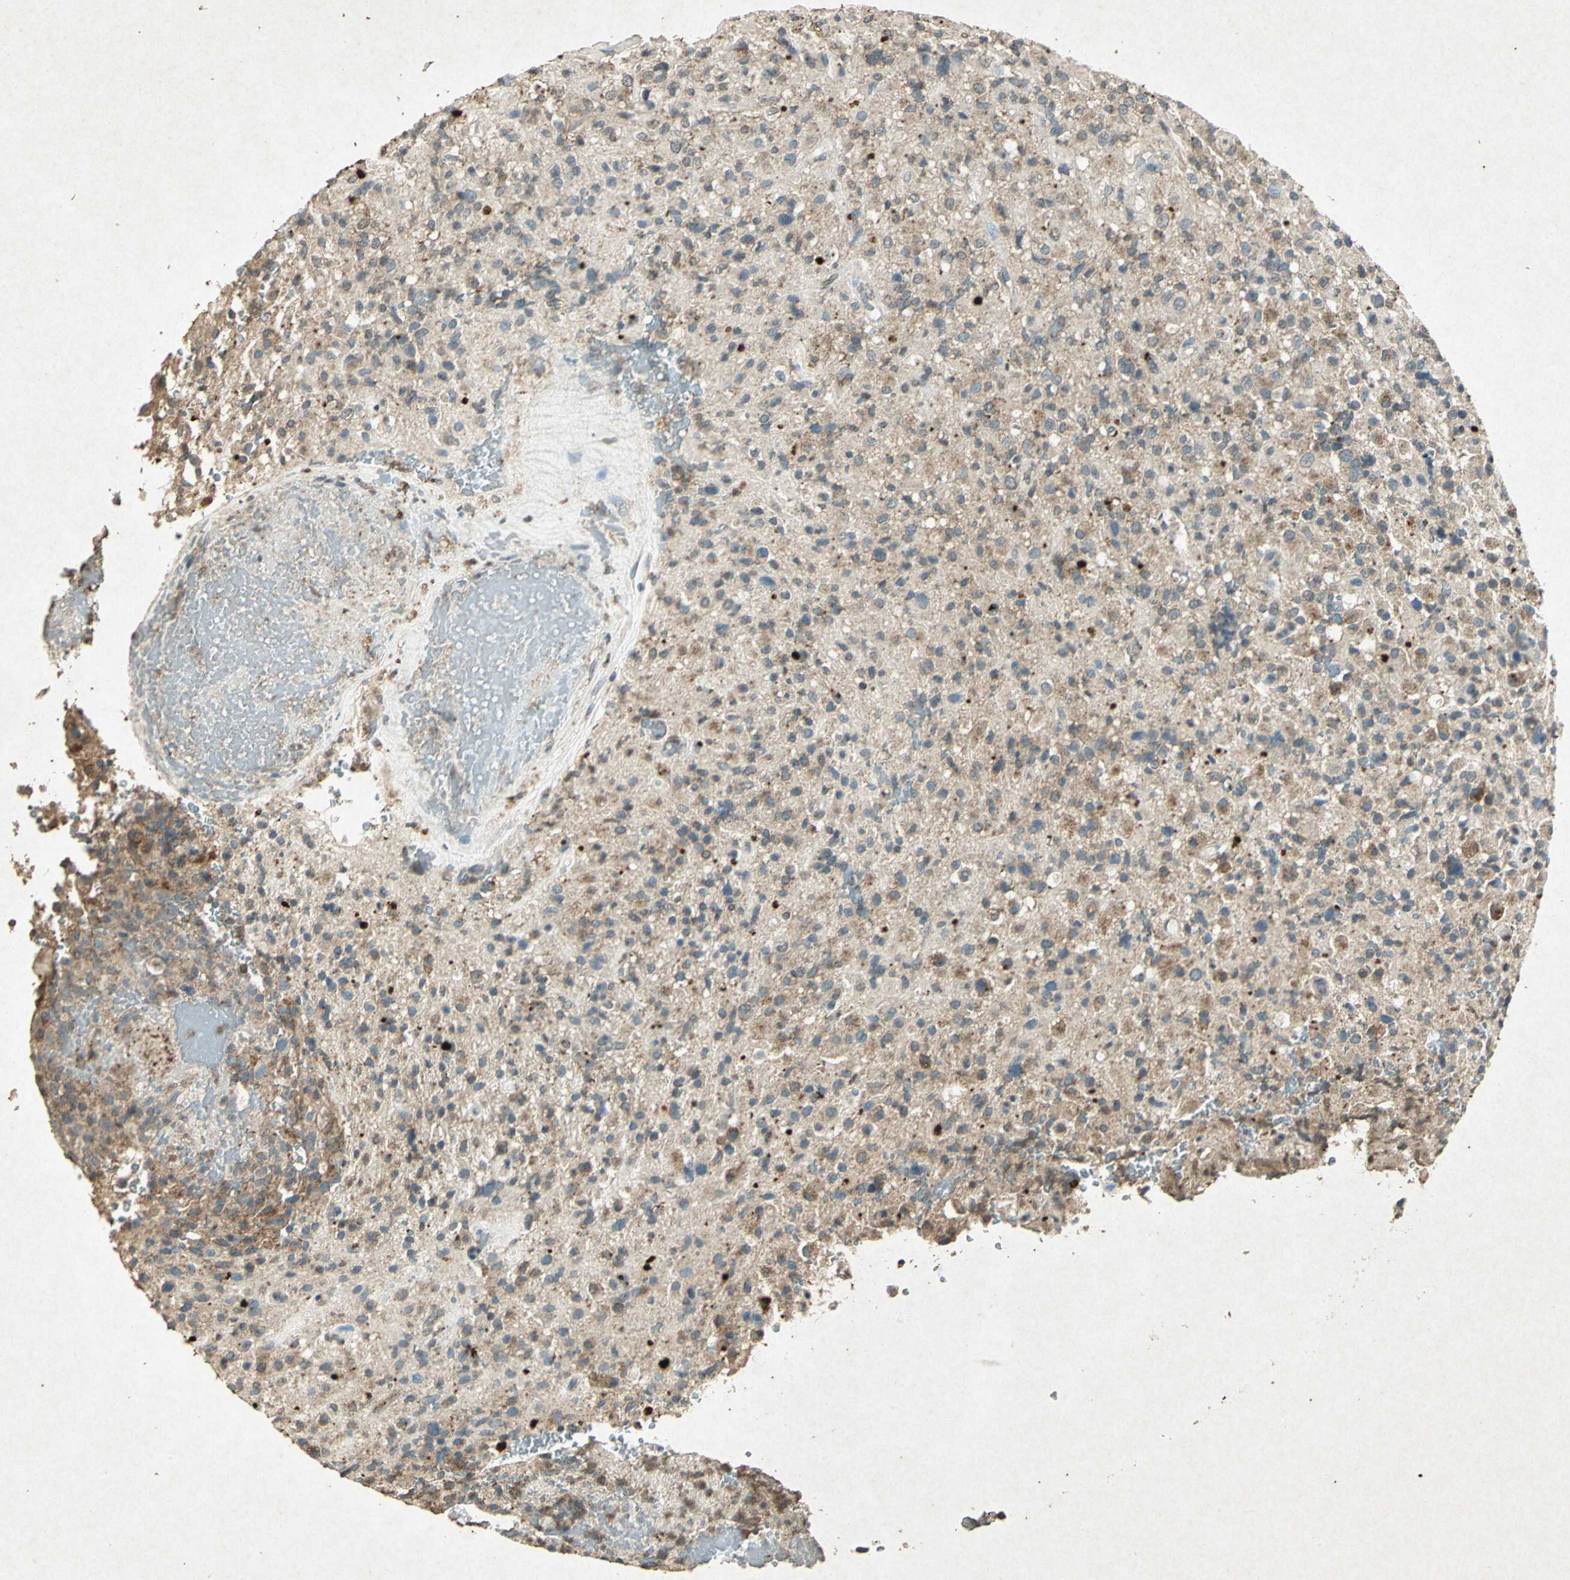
{"staining": {"intensity": "weak", "quantity": "25%-75%", "location": "cytoplasmic/membranous"}, "tissue": "glioma", "cell_type": "Tumor cells", "image_type": "cancer", "snomed": [{"axis": "morphology", "description": "Glioma, malignant, High grade"}, {"axis": "topography", "description": "Brain"}], "caption": "Immunohistochemistry (IHC) staining of malignant glioma (high-grade), which demonstrates low levels of weak cytoplasmic/membranous expression in about 25%-75% of tumor cells indicating weak cytoplasmic/membranous protein positivity. The staining was performed using DAB (brown) for protein detection and nuclei were counterstained in hematoxylin (blue).", "gene": "PSEN1", "patient": {"sex": "male", "age": 71}}